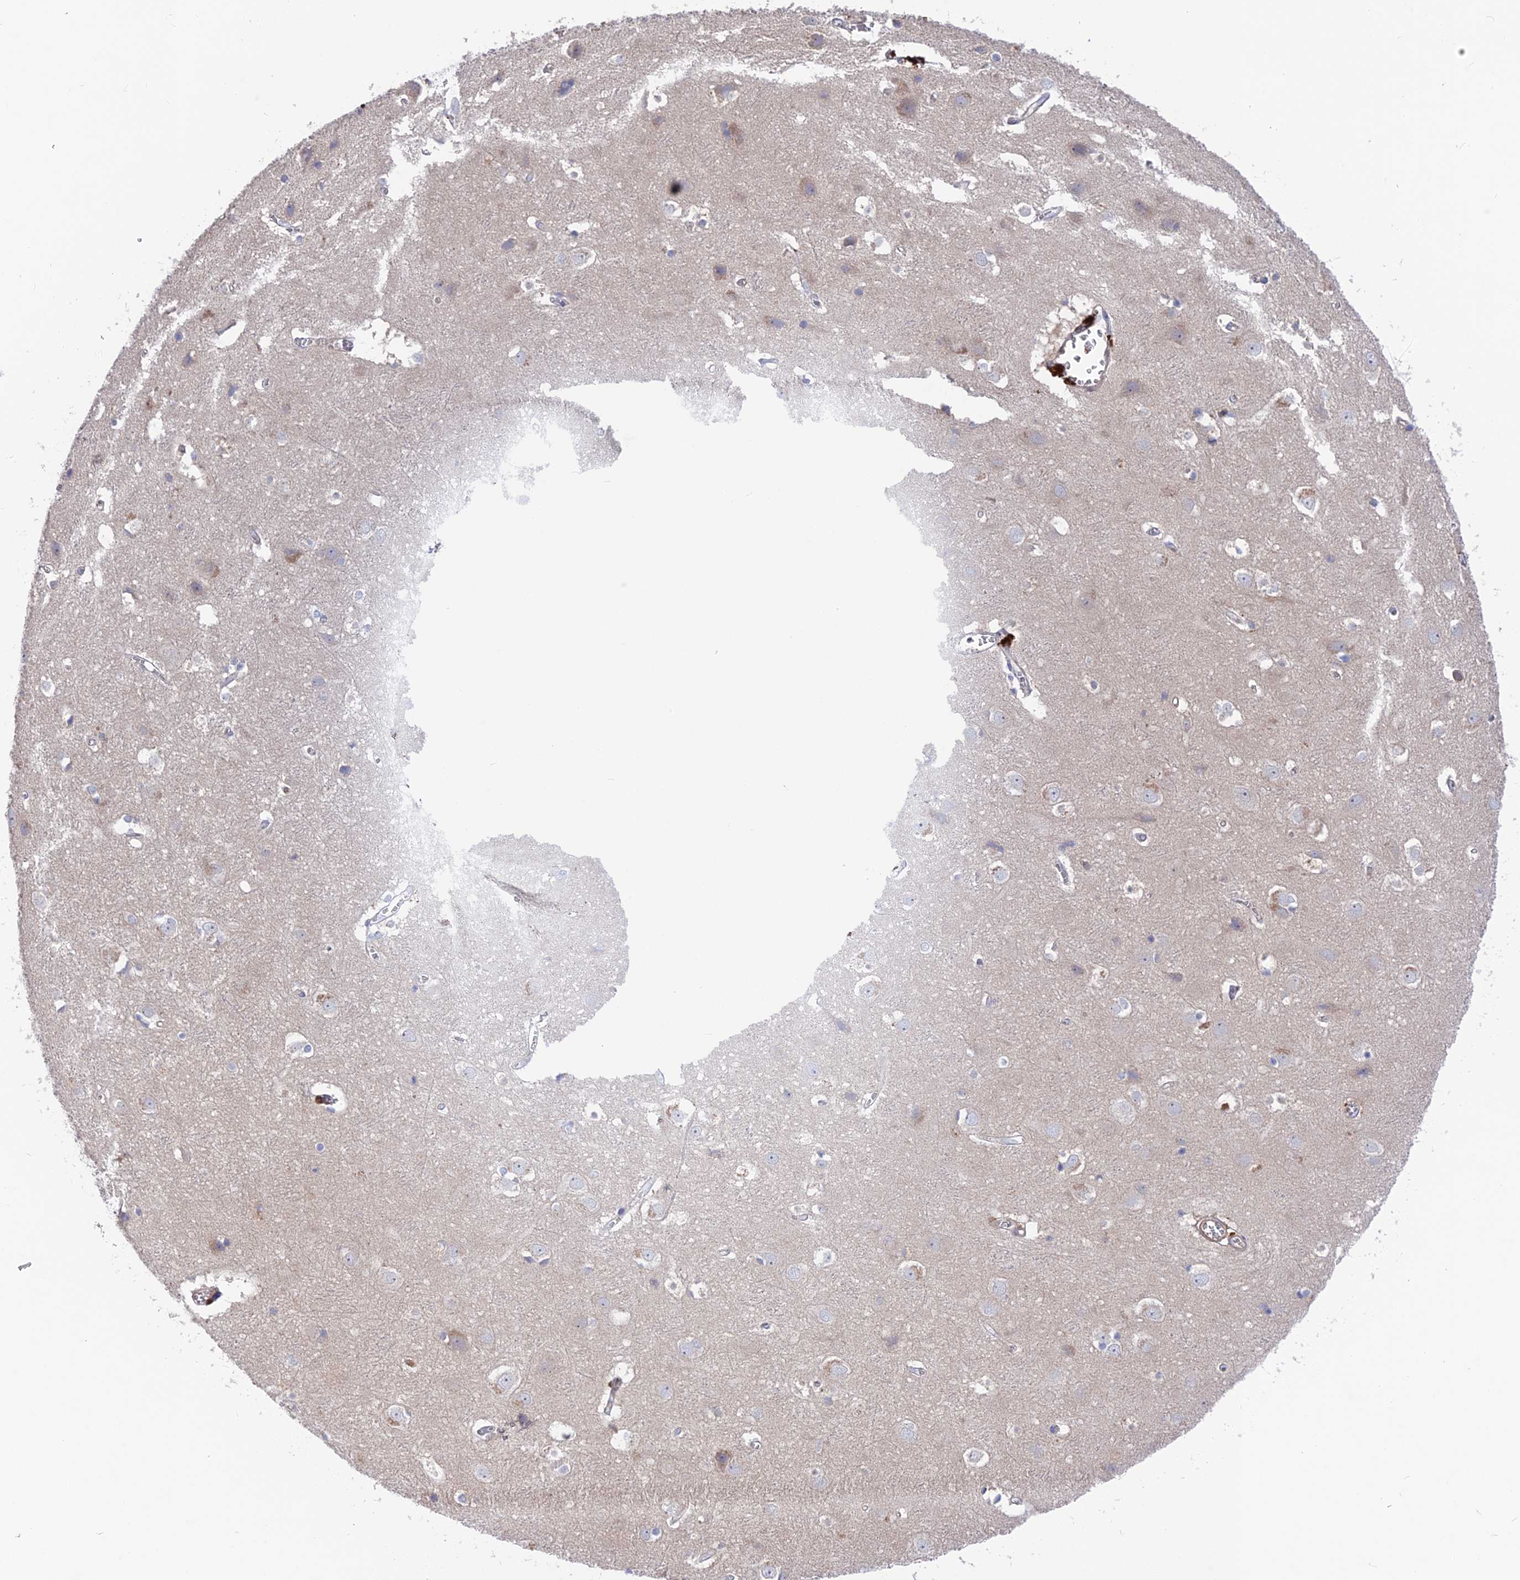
{"staining": {"intensity": "weak", "quantity": "25%-75%", "location": "cytoplasmic/membranous"}, "tissue": "cerebral cortex", "cell_type": "Endothelial cells", "image_type": "normal", "snomed": [{"axis": "morphology", "description": "Normal tissue, NOS"}, {"axis": "topography", "description": "Cerebral cortex"}], "caption": "Cerebral cortex stained for a protein exhibits weak cytoplasmic/membranous positivity in endothelial cells. (DAB (3,3'-diaminobenzidine) IHC, brown staining for protein, blue staining for nuclei).", "gene": "CPNE7", "patient": {"sex": "male", "age": 54}}